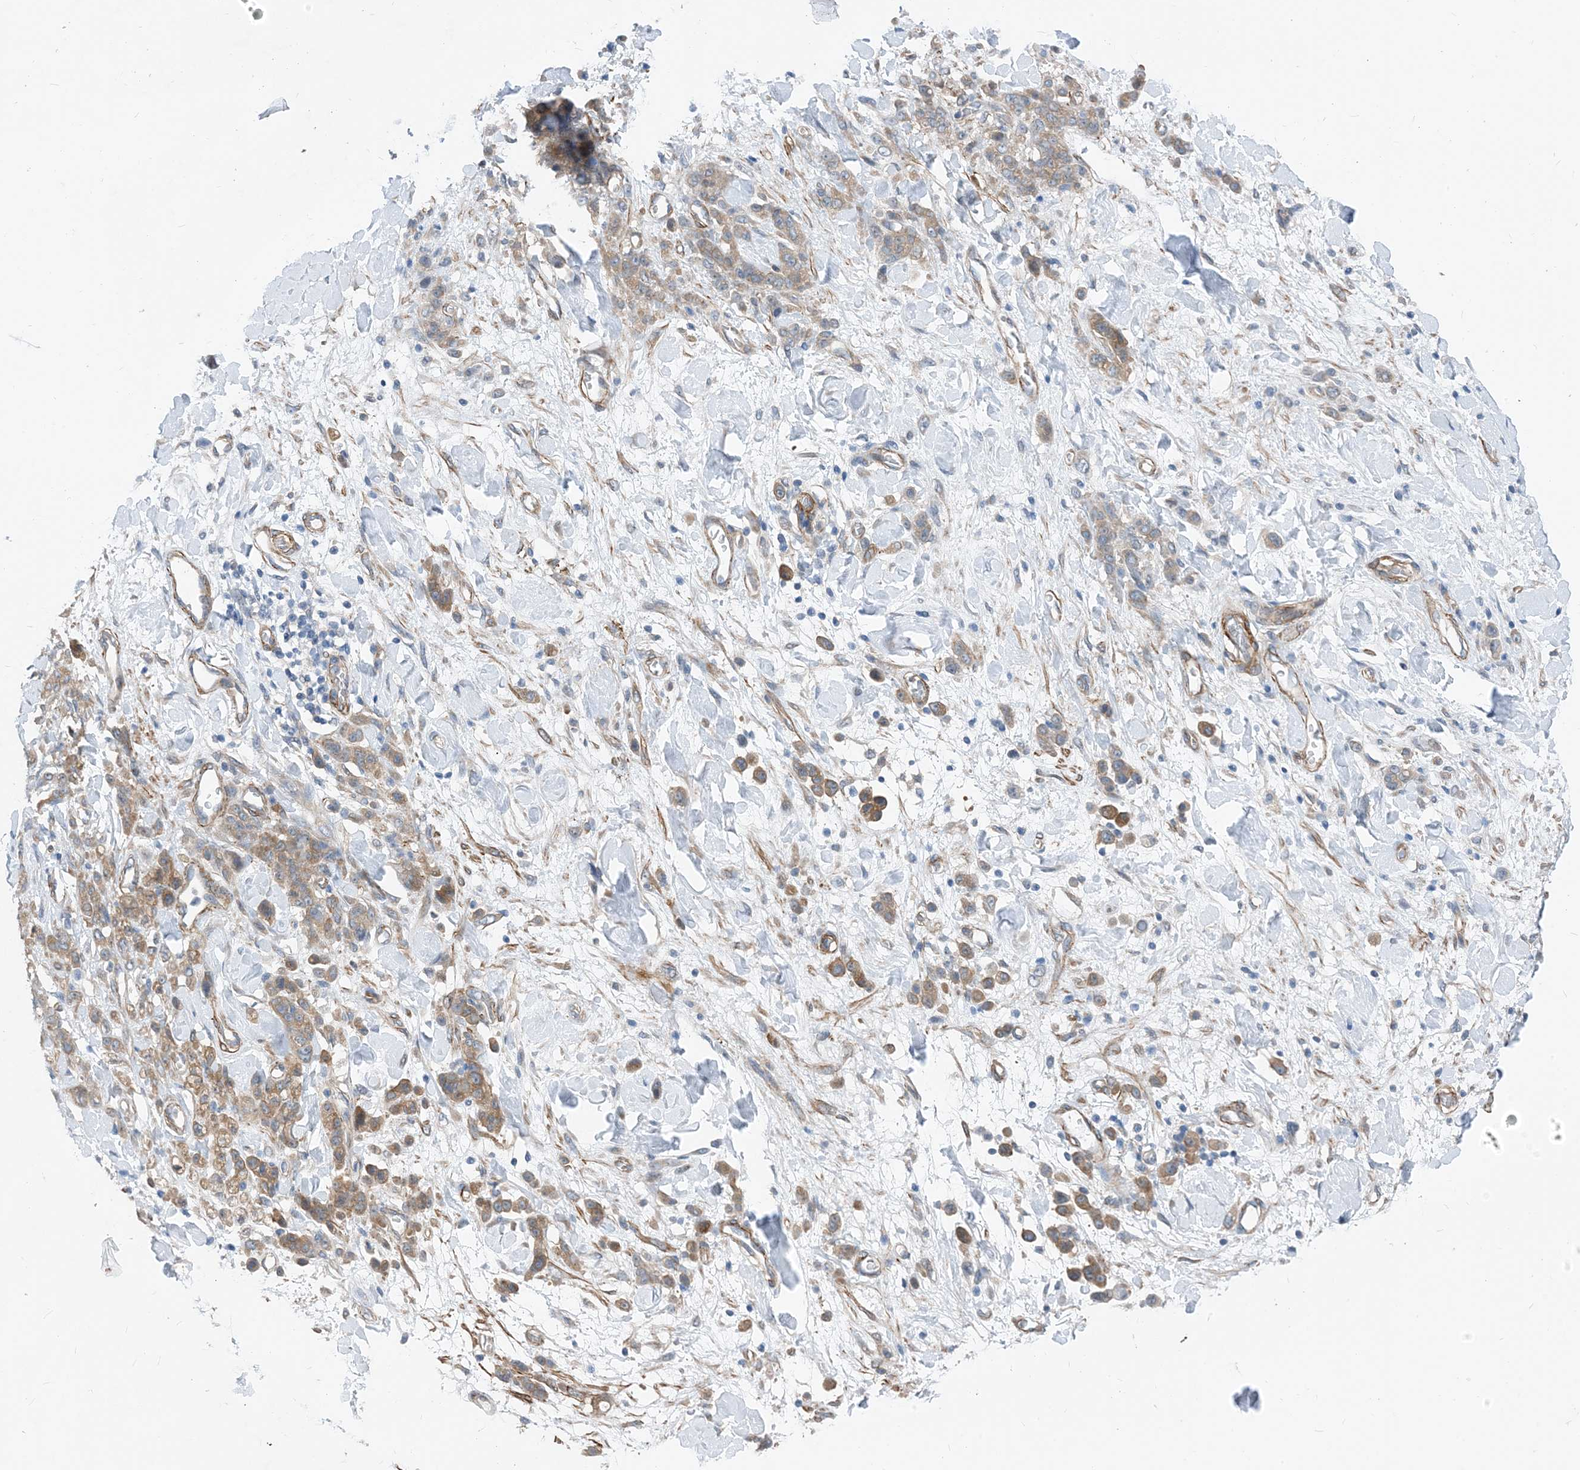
{"staining": {"intensity": "weak", "quantity": ">75%", "location": "cytoplasmic/membranous"}, "tissue": "stomach cancer", "cell_type": "Tumor cells", "image_type": "cancer", "snomed": [{"axis": "morphology", "description": "Normal tissue, NOS"}, {"axis": "morphology", "description": "Adenocarcinoma, NOS"}, {"axis": "topography", "description": "Stomach"}], "caption": "Stomach adenocarcinoma stained with immunohistochemistry (IHC) reveals weak cytoplasmic/membranous staining in approximately >75% of tumor cells.", "gene": "PLEKHA3", "patient": {"sex": "male", "age": 82}}